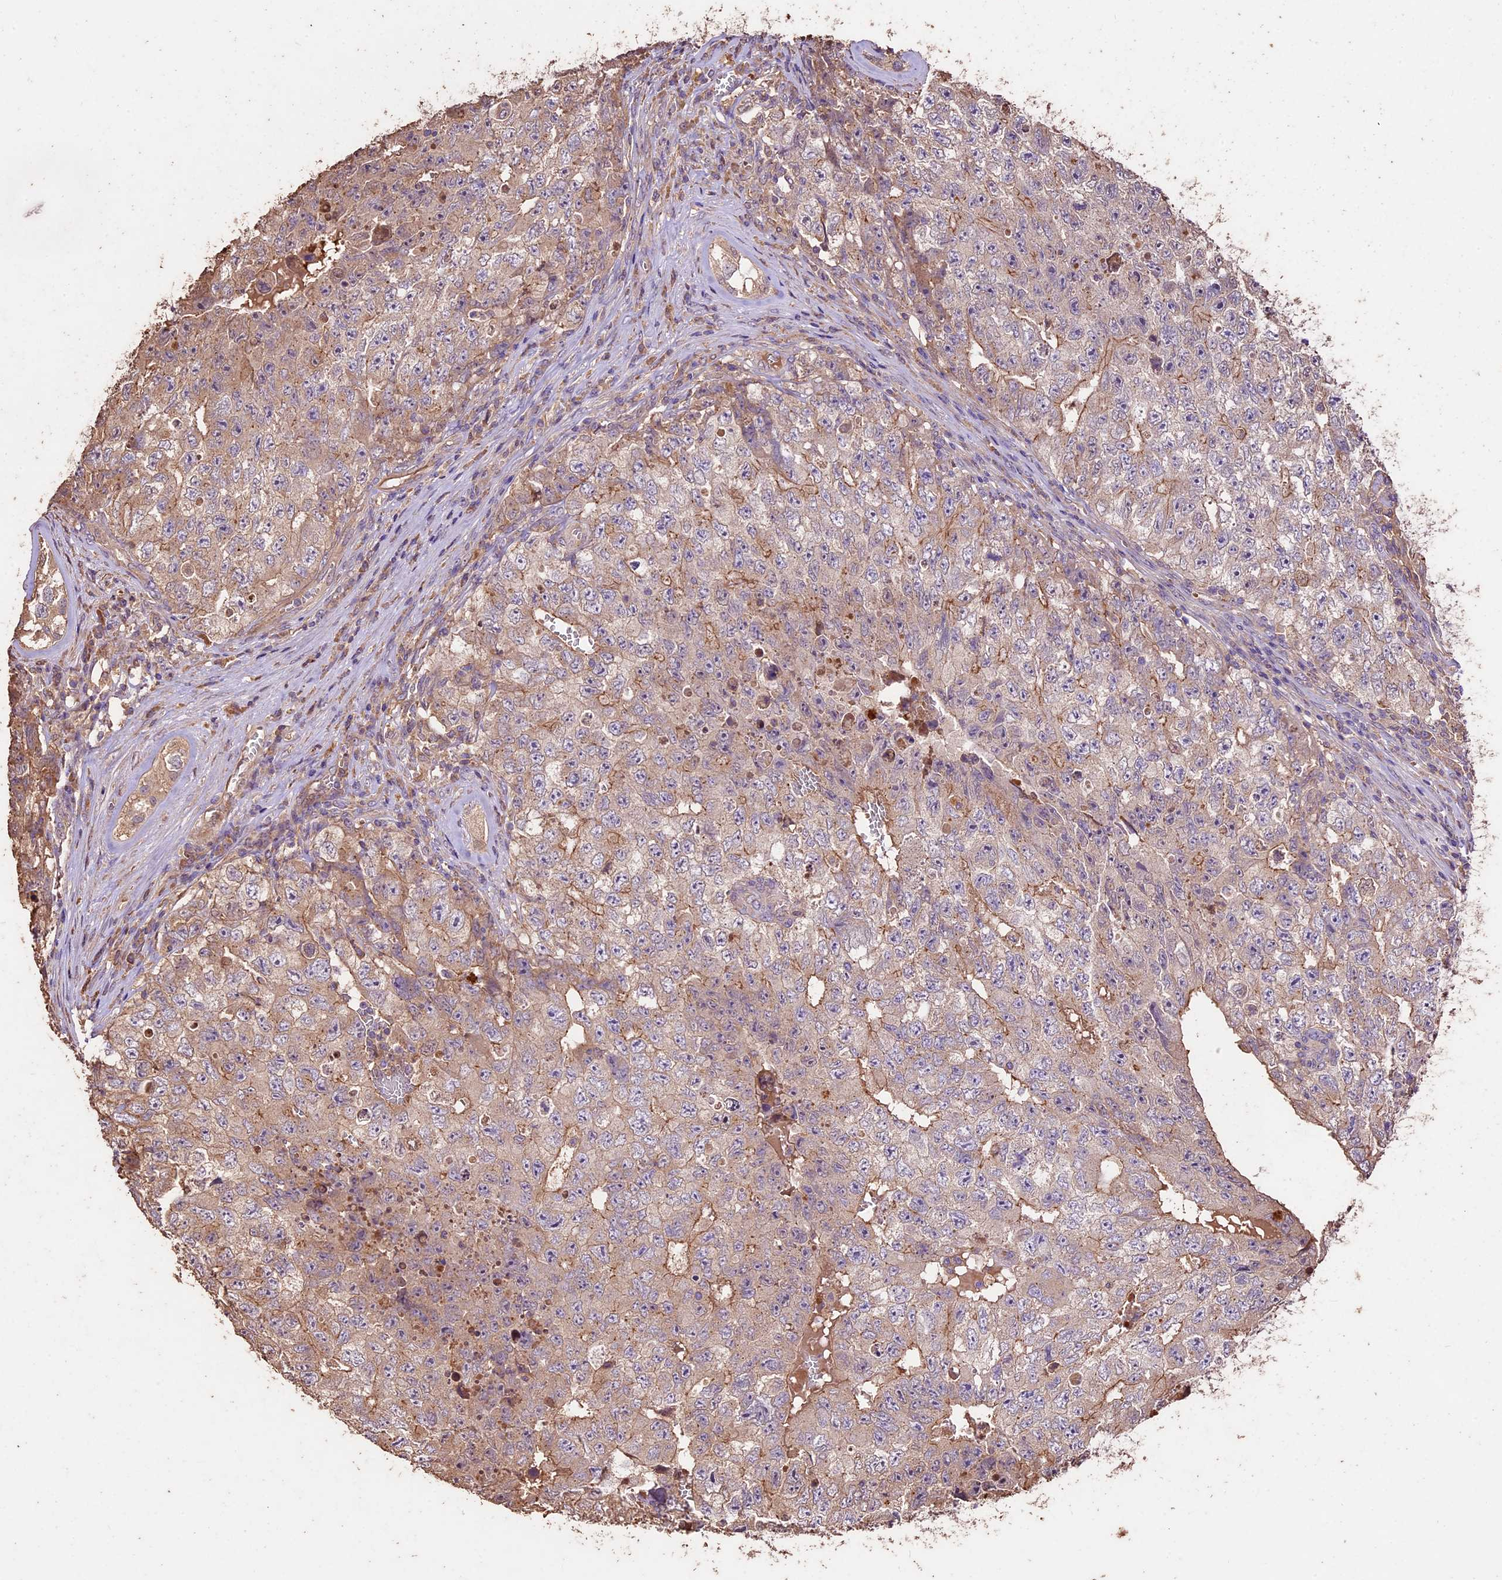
{"staining": {"intensity": "weak", "quantity": "<25%", "location": "cytoplasmic/membranous"}, "tissue": "testis cancer", "cell_type": "Tumor cells", "image_type": "cancer", "snomed": [{"axis": "morphology", "description": "Carcinoma, Embryonal, NOS"}, {"axis": "topography", "description": "Testis"}], "caption": "Human testis cancer stained for a protein using immunohistochemistry shows no expression in tumor cells.", "gene": "CRLF1", "patient": {"sex": "male", "age": 17}}